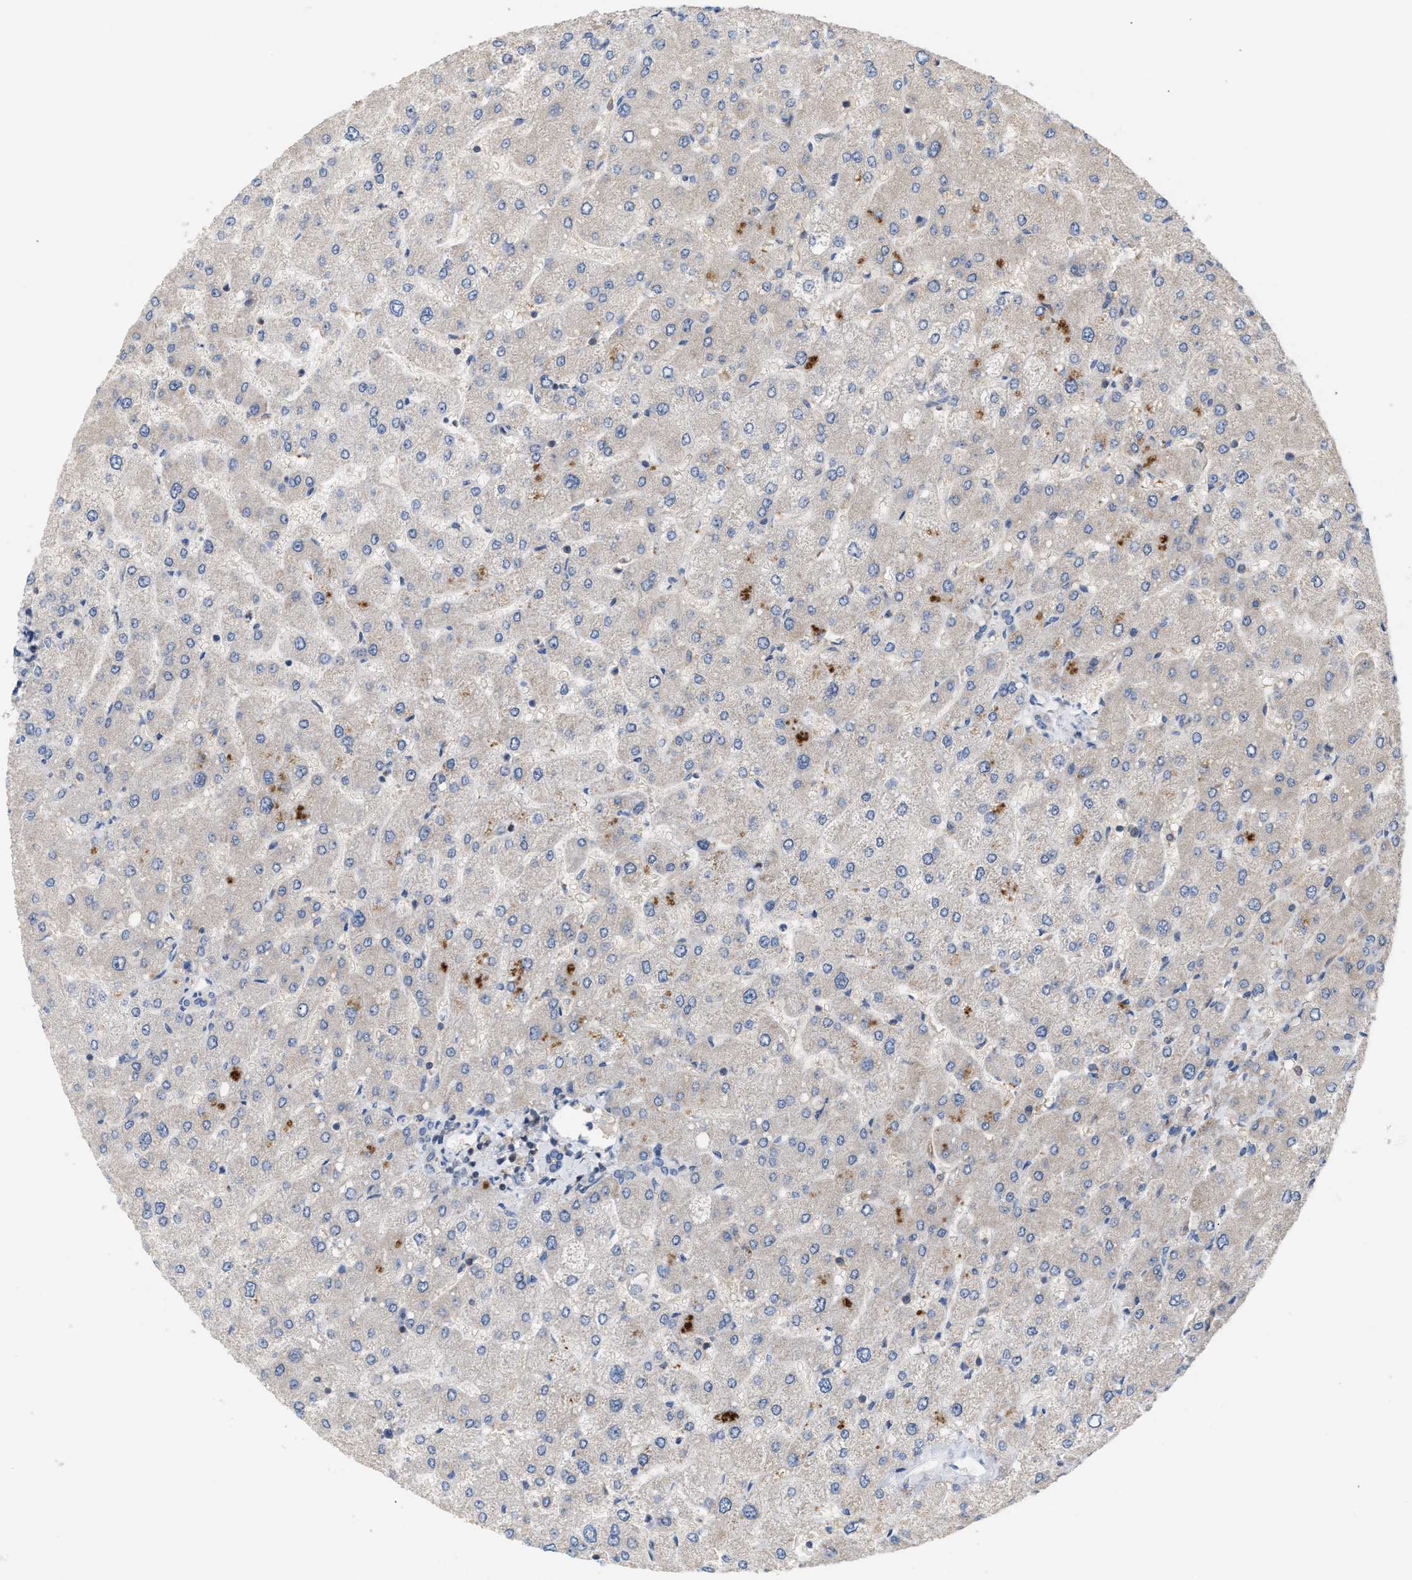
{"staining": {"intensity": "weak", "quantity": "25%-75%", "location": "cytoplasmic/membranous"}, "tissue": "liver", "cell_type": "Cholangiocytes", "image_type": "normal", "snomed": [{"axis": "morphology", "description": "Normal tissue, NOS"}, {"axis": "topography", "description": "Liver"}], "caption": "Immunohistochemical staining of unremarkable human liver demonstrates 25%-75% levels of weak cytoplasmic/membranous protein expression in approximately 25%-75% of cholangiocytes.", "gene": "DBNL", "patient": {"sex": "male", "age": 55}}